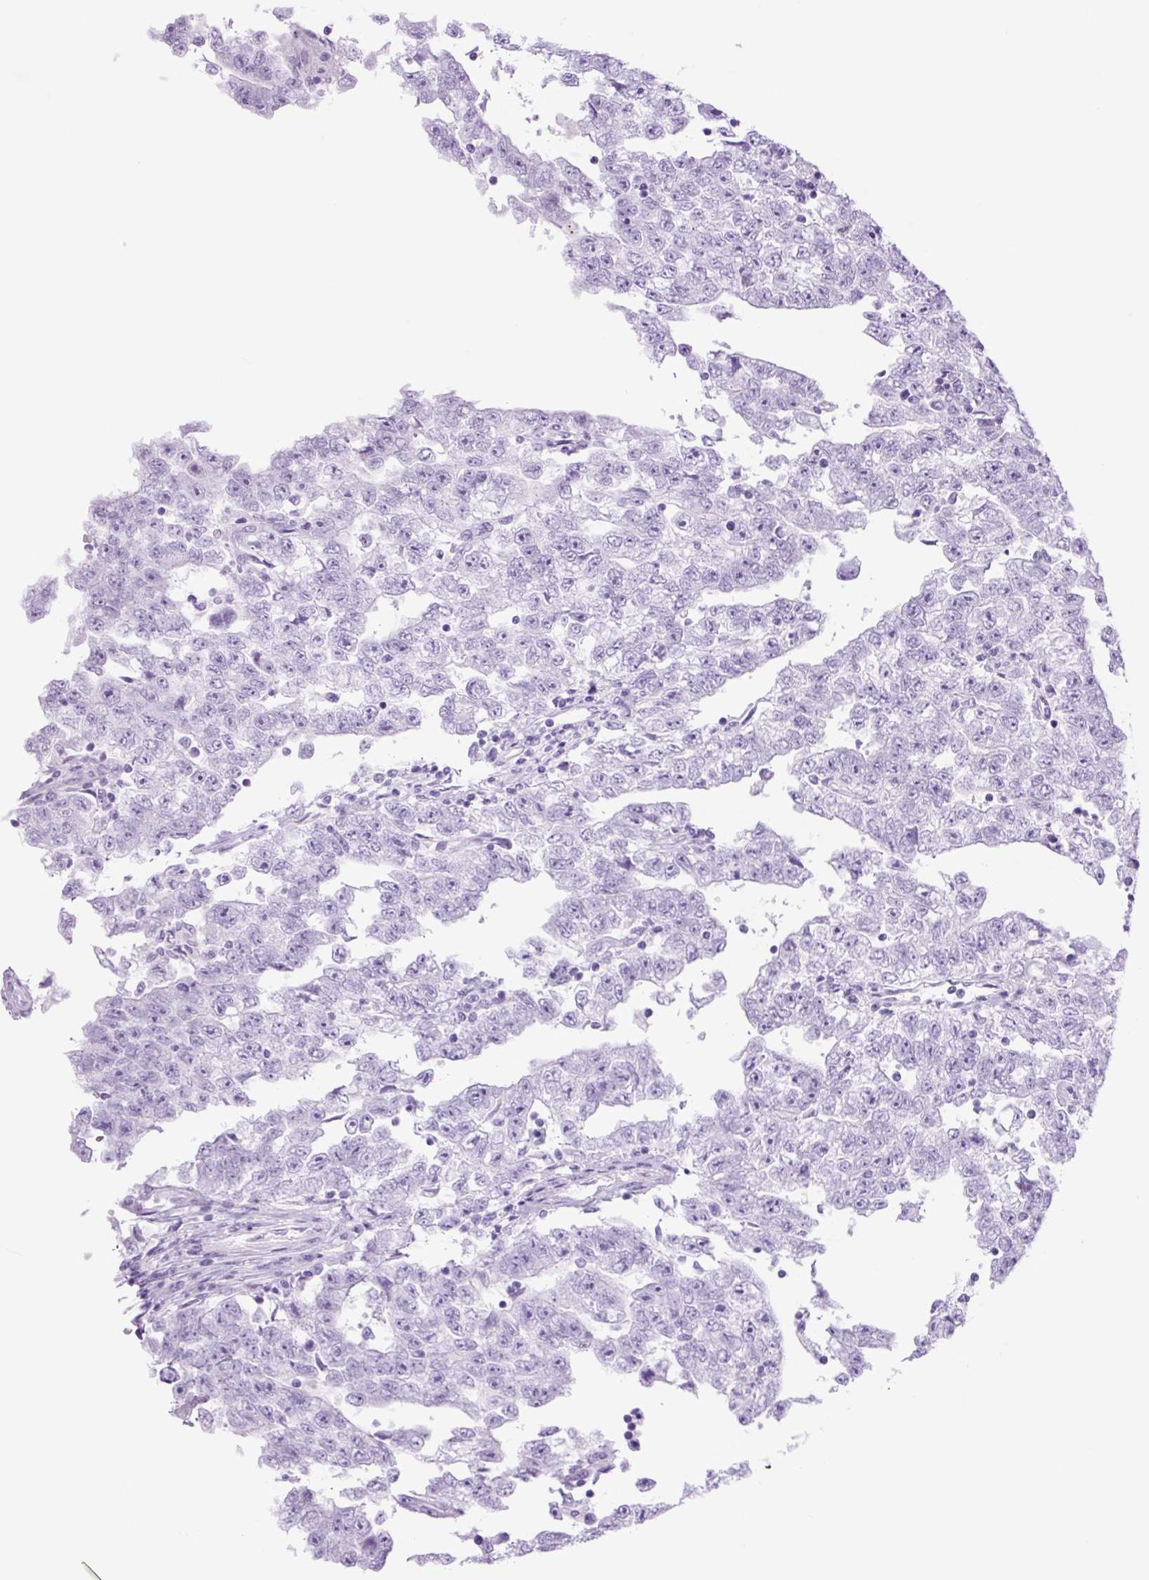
{"staining": {"intensity": "negative", "quantity": "none", "location": "none"}, "tissue": "testis cancer", "cell_type": "Tumor cells", "image_type": "cancer", "snomed": [{"axis": "morphology", "description": "Carcinoma, Embryonal, NOS"}, {"axis": "topography", "description": "Testis"}], "caption": "Testis embryonal carcinoma was stained to show a protein in brown. There is no significant expression in tumor cells. (DAB (3,3'-diaminobenzidine) immunohistochemistry (IHC) visualized using brightfield microscopy, high magnification).", "gene": "TFF2", "patient": {"sex": "male", "age": 25}}